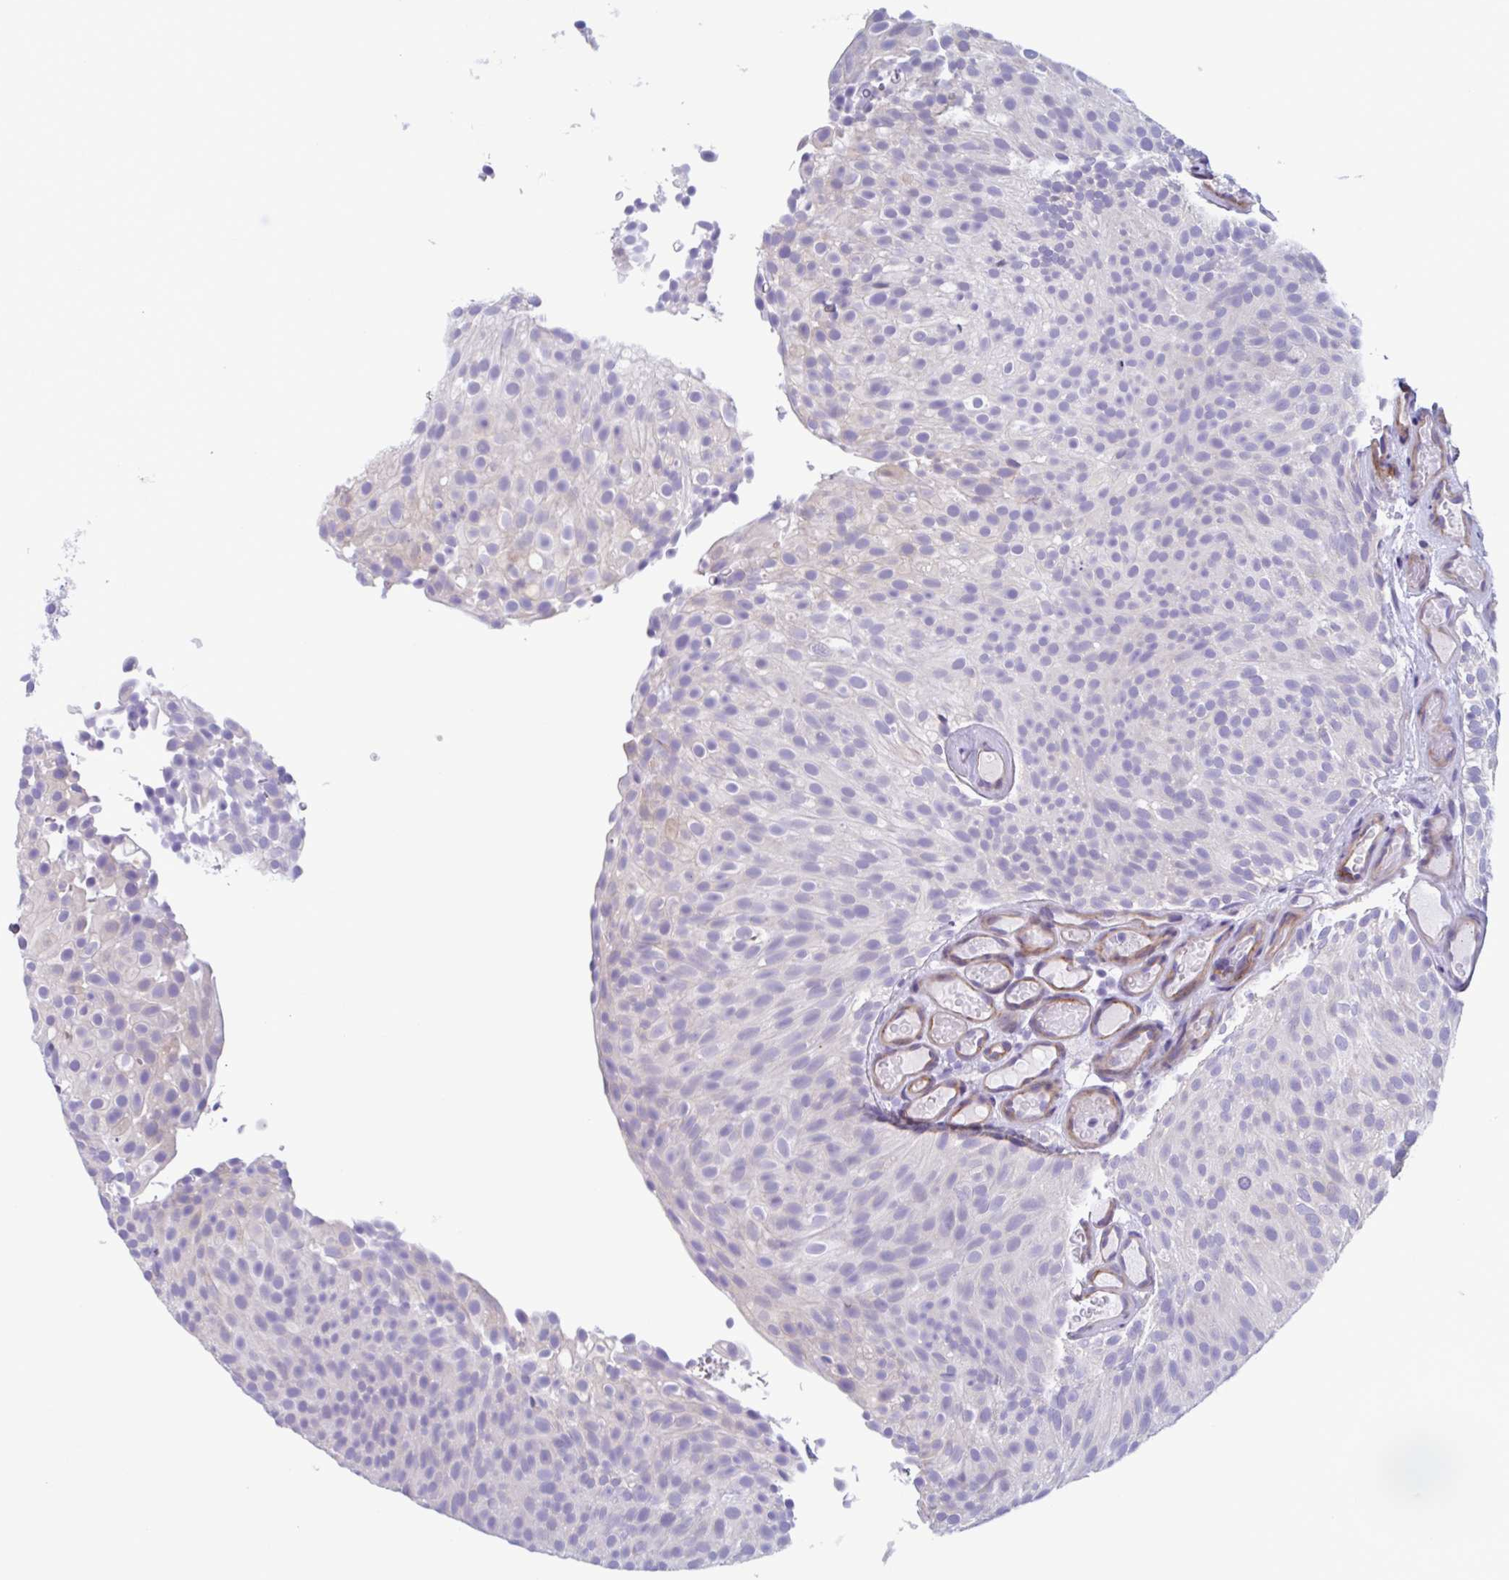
{"staining": {"intensity": "negative", "quantity": "none", "location": "none"}, "tissue": "urothelial cancer", "cell_type": "Tumor cells", "image_type": "cancer", "snomed": [{"axis": "morphology", "description": "Urothelial carcinoma, Low grade"}, {"axis": "topography", "description": "Urinary bladder"}], "caption": "High power microscopy histopathology image of an immunohistochemistry (IHC) photomicrograph of urothelial cancer, revealing no significant positivity in tumor cells. The staining is performed using DAB brown chromogen with nuclei counter-stained in using hematoxylin.", "gene": "LPIN3", "patient": {"sex": "male", "age": 78}}